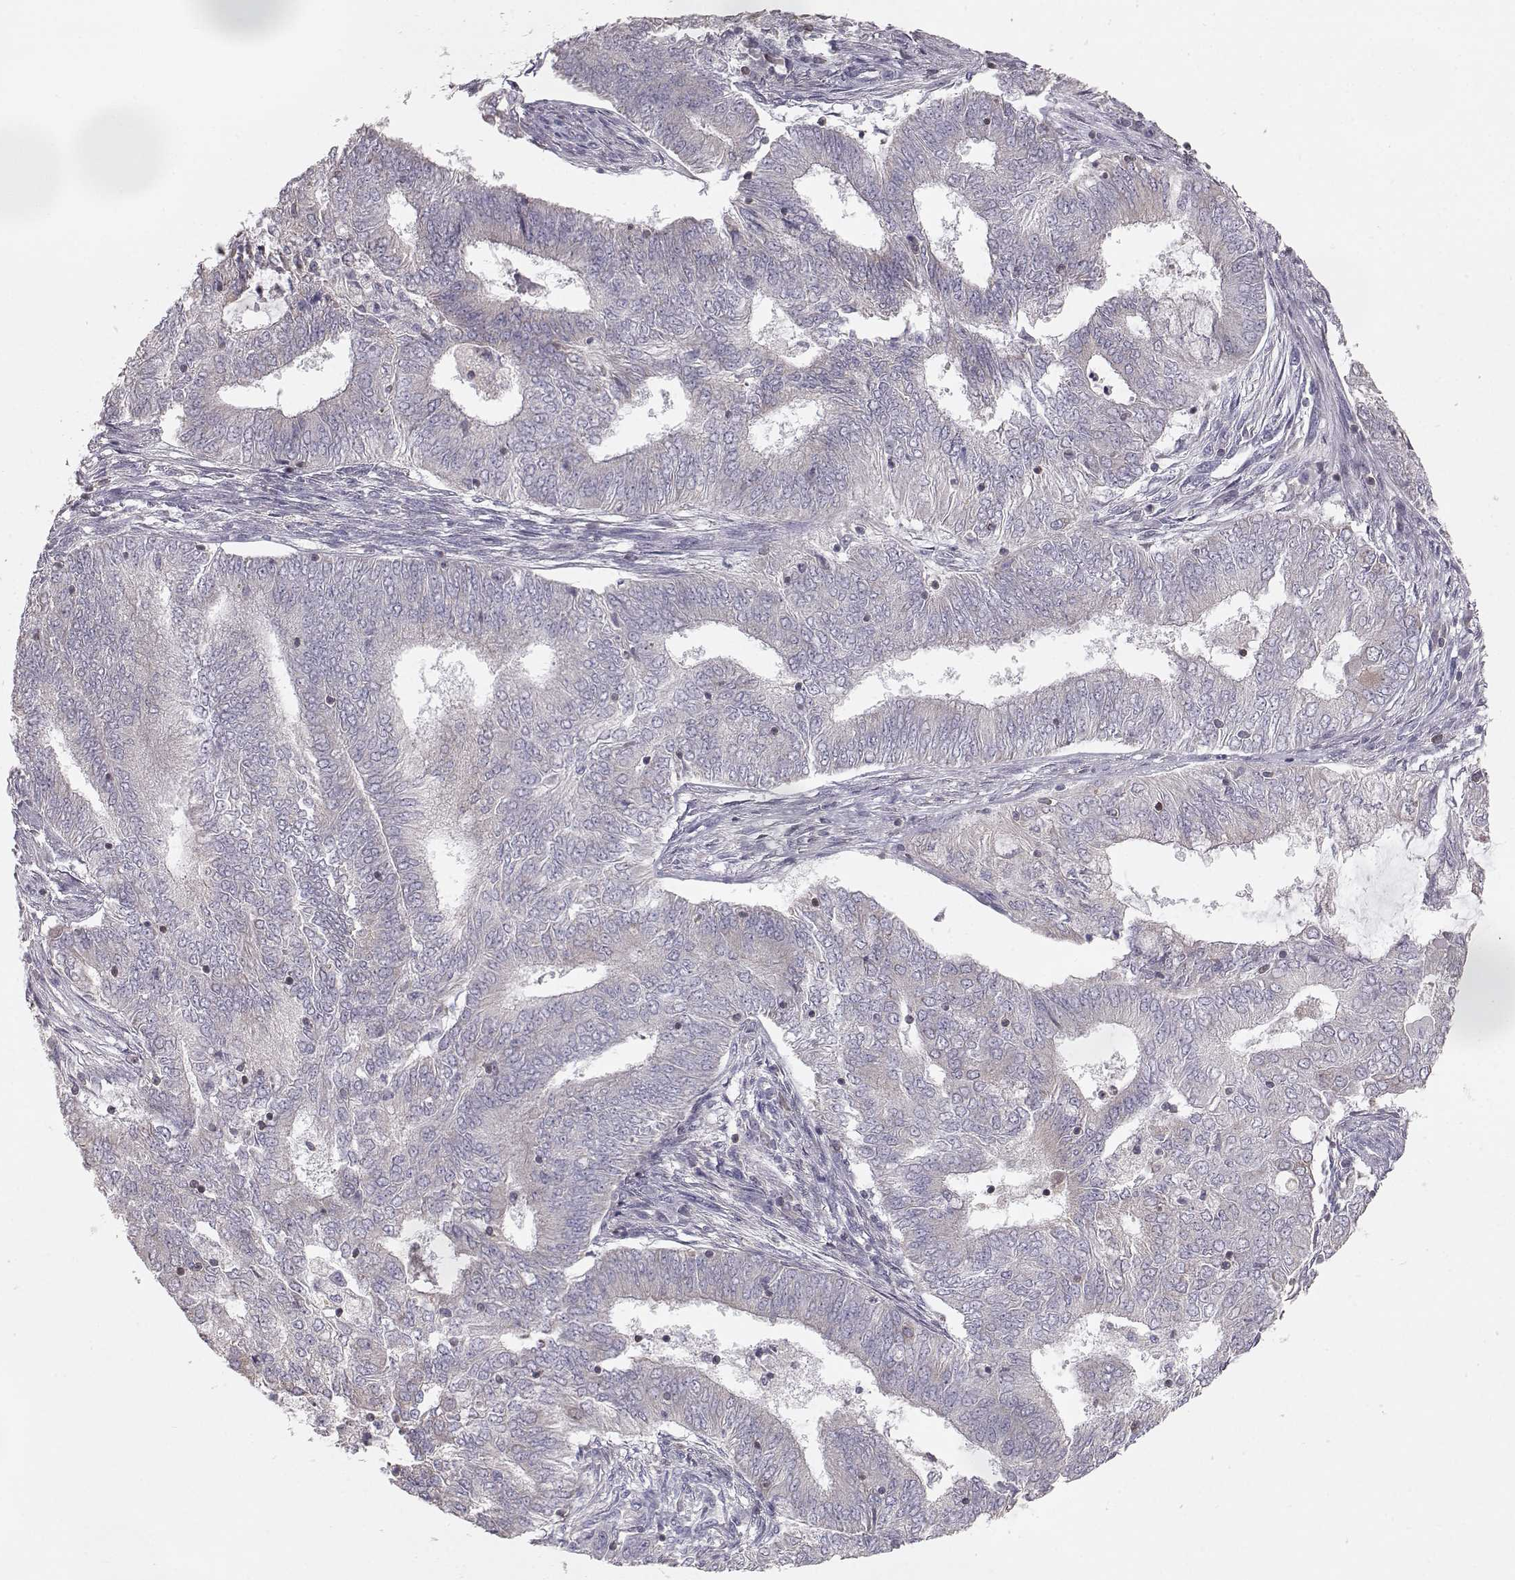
{"staining": {"intensity": "negative", "quantity": "none", "location": "none"}, "tissue": "endometrial cancer", "cell_type": "Tumor cells", "image_type": "cancer", "snomed": [{"axis": "morphology", "description": "Adenocarcinoma, NOS"}, {"axis": "topography", "description": "Endometrium"}], "caption": "Immunohistochemistry (IHC) photomicrograph of endometrial cancer (adenocarcinoma) stained for a protein (brown), which exhibits no expression in tumor cells. (Stains: DAB immunohistochemistry (IHC) with hematoxylin counter stain, Microscopy: brightfield microscopy at high magnification).", "gene": "GRAP2", "patient": {"sex": "female", "age": 62}}